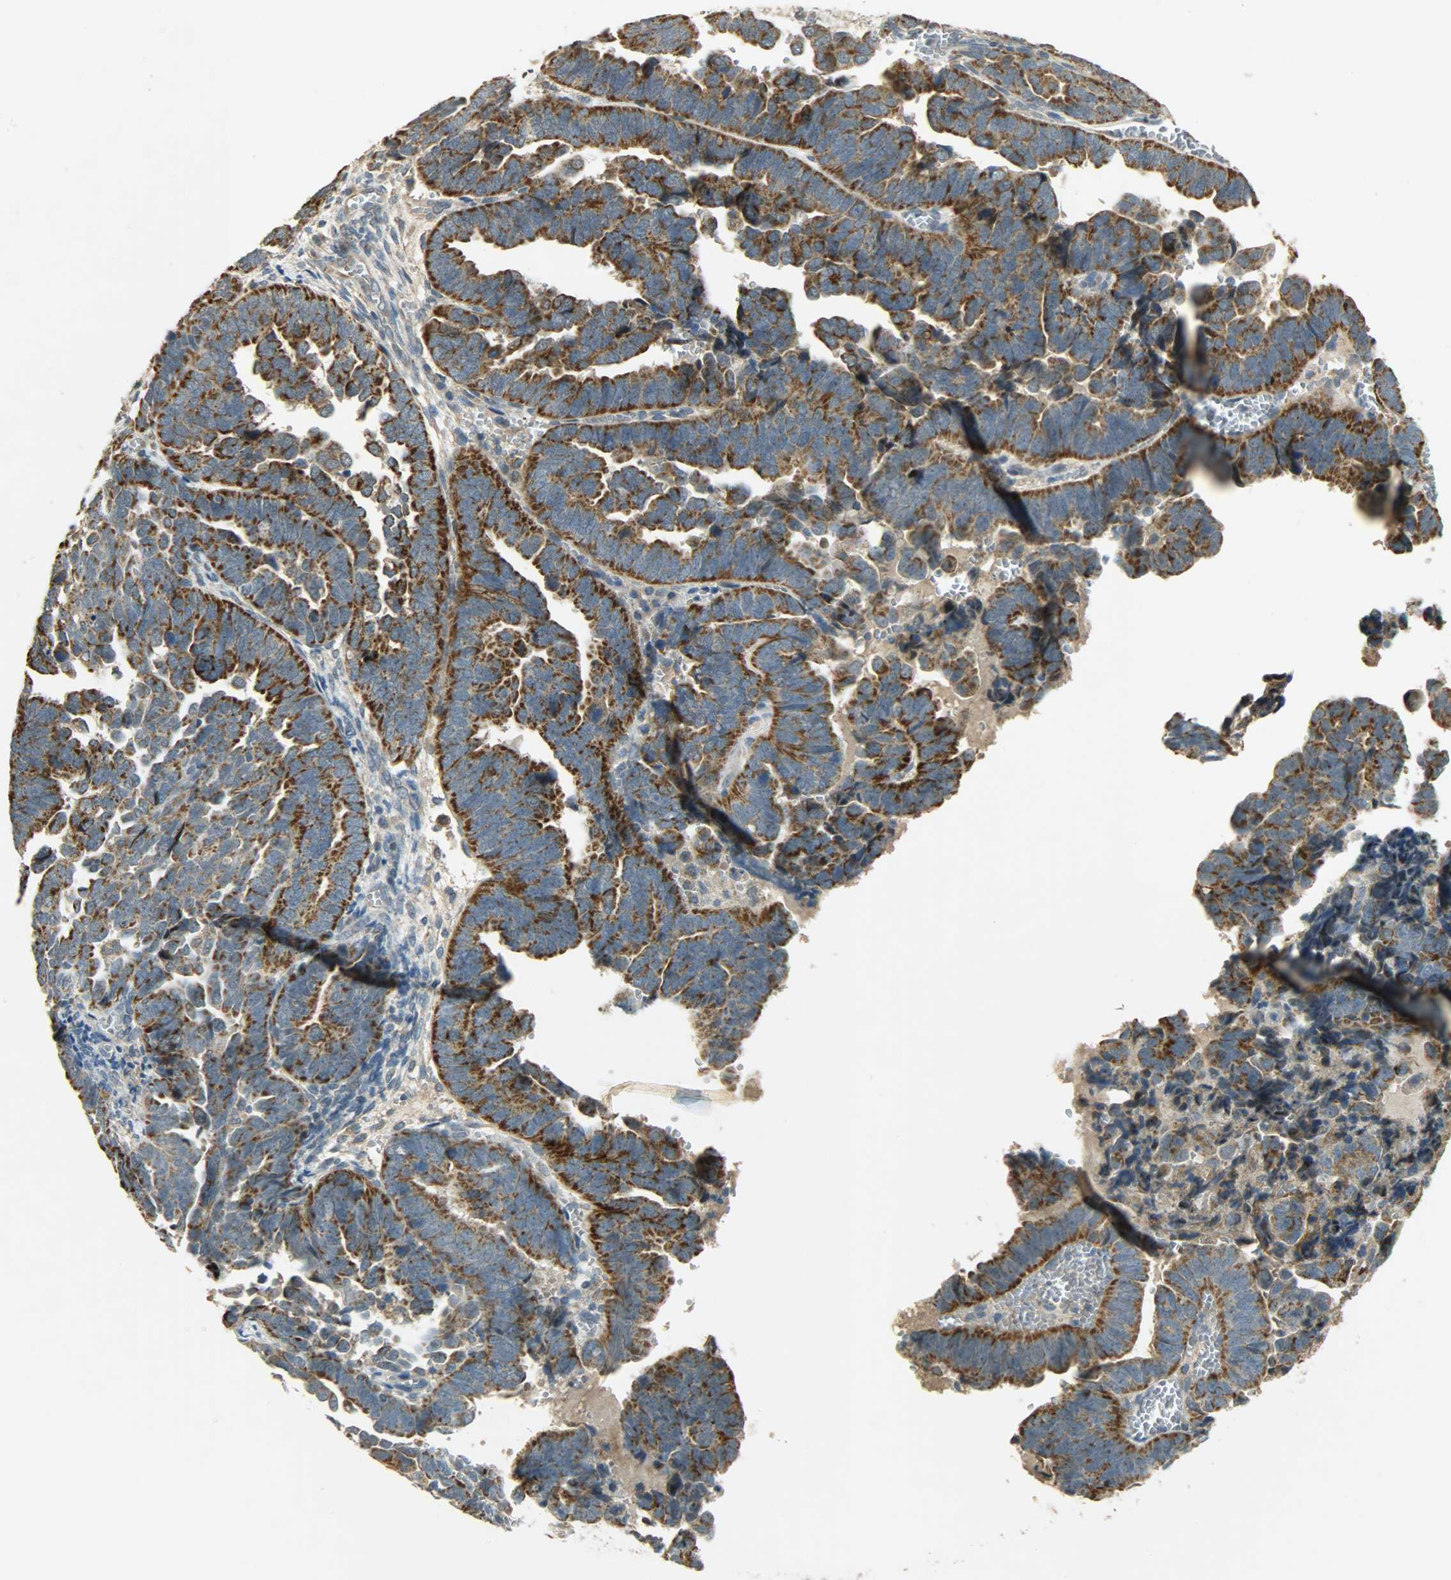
{"staining": {"intensity": "strong", "quantity": ">75%", "location": "cytoplasmic/membranous"}, "tissue": "endometrial cancer", "cell_type": "Tumor cells", "image_type": "cancer", "snomed": [{"axis": "morphology", "description": "Adenocarcinoma, NOS"}, {"axis": "topography", "description": "Endometrium"}], "caption": "Human endometrial adenocarcinoma stained with a protein marker exhibits strong staining in tumor cells.", "gene": "HDHD5", "patient": {"sex": "female", "age": 75}}